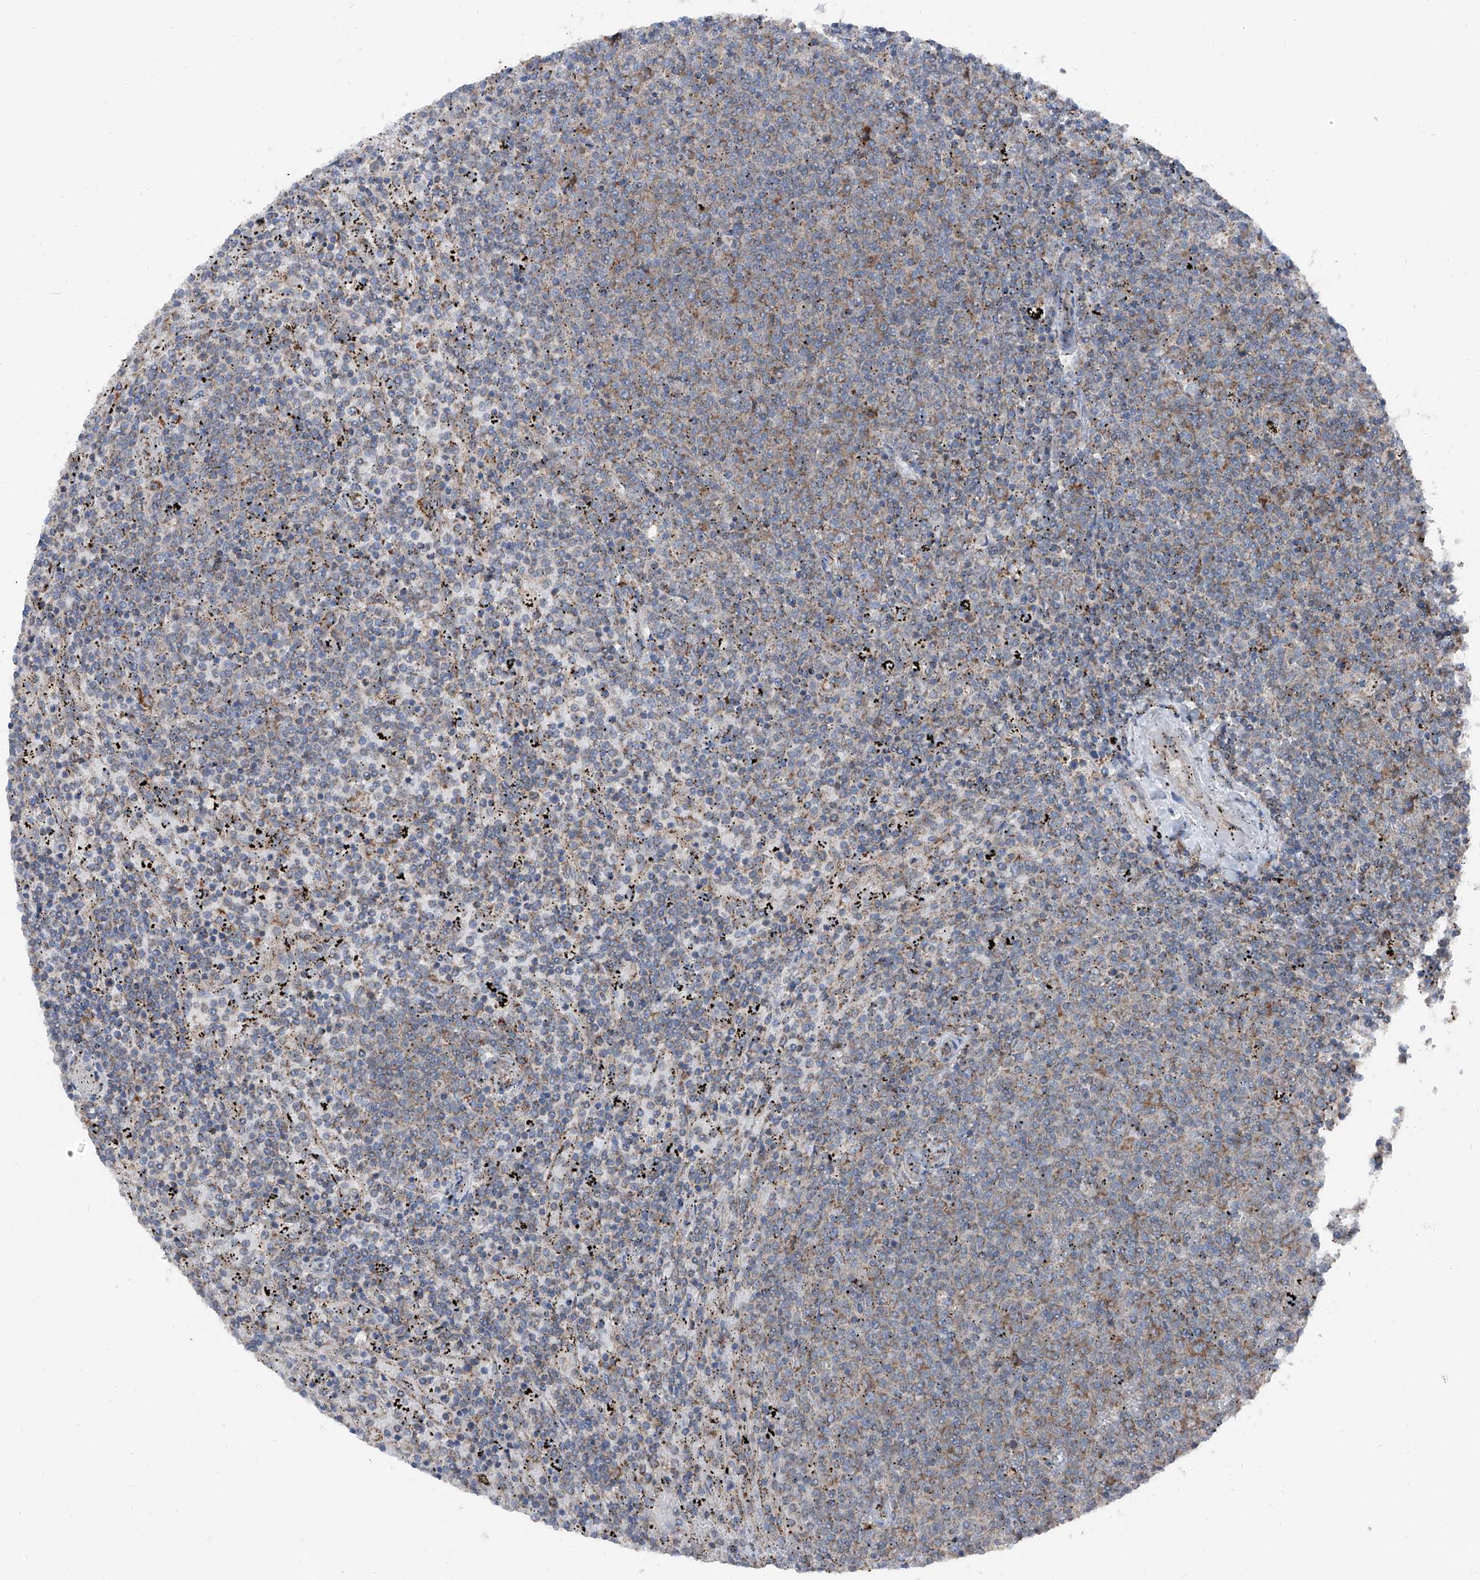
{"staining": {"intensity": "weak", "quantity": "<25%", "location": "cytoplasmic/membranous"}, "tissue": "lymphoma", "cell_type": "Tumor cells", "image_type": "cancer", "snomed": [{"axis": "morphology", "description": "Malignant lymphoma, non-Hodgkin's type, Low grade"}, {"axis": "topography", "description": "Spleen"}], "caption": "A high-resolution photomicrograph shows immunohistochemistry staining of lymphoma, which demonstrates no significant positivity in tumor cells.", "gene": "LIMK1", "patient": {"sex": "female", "age": 50}}